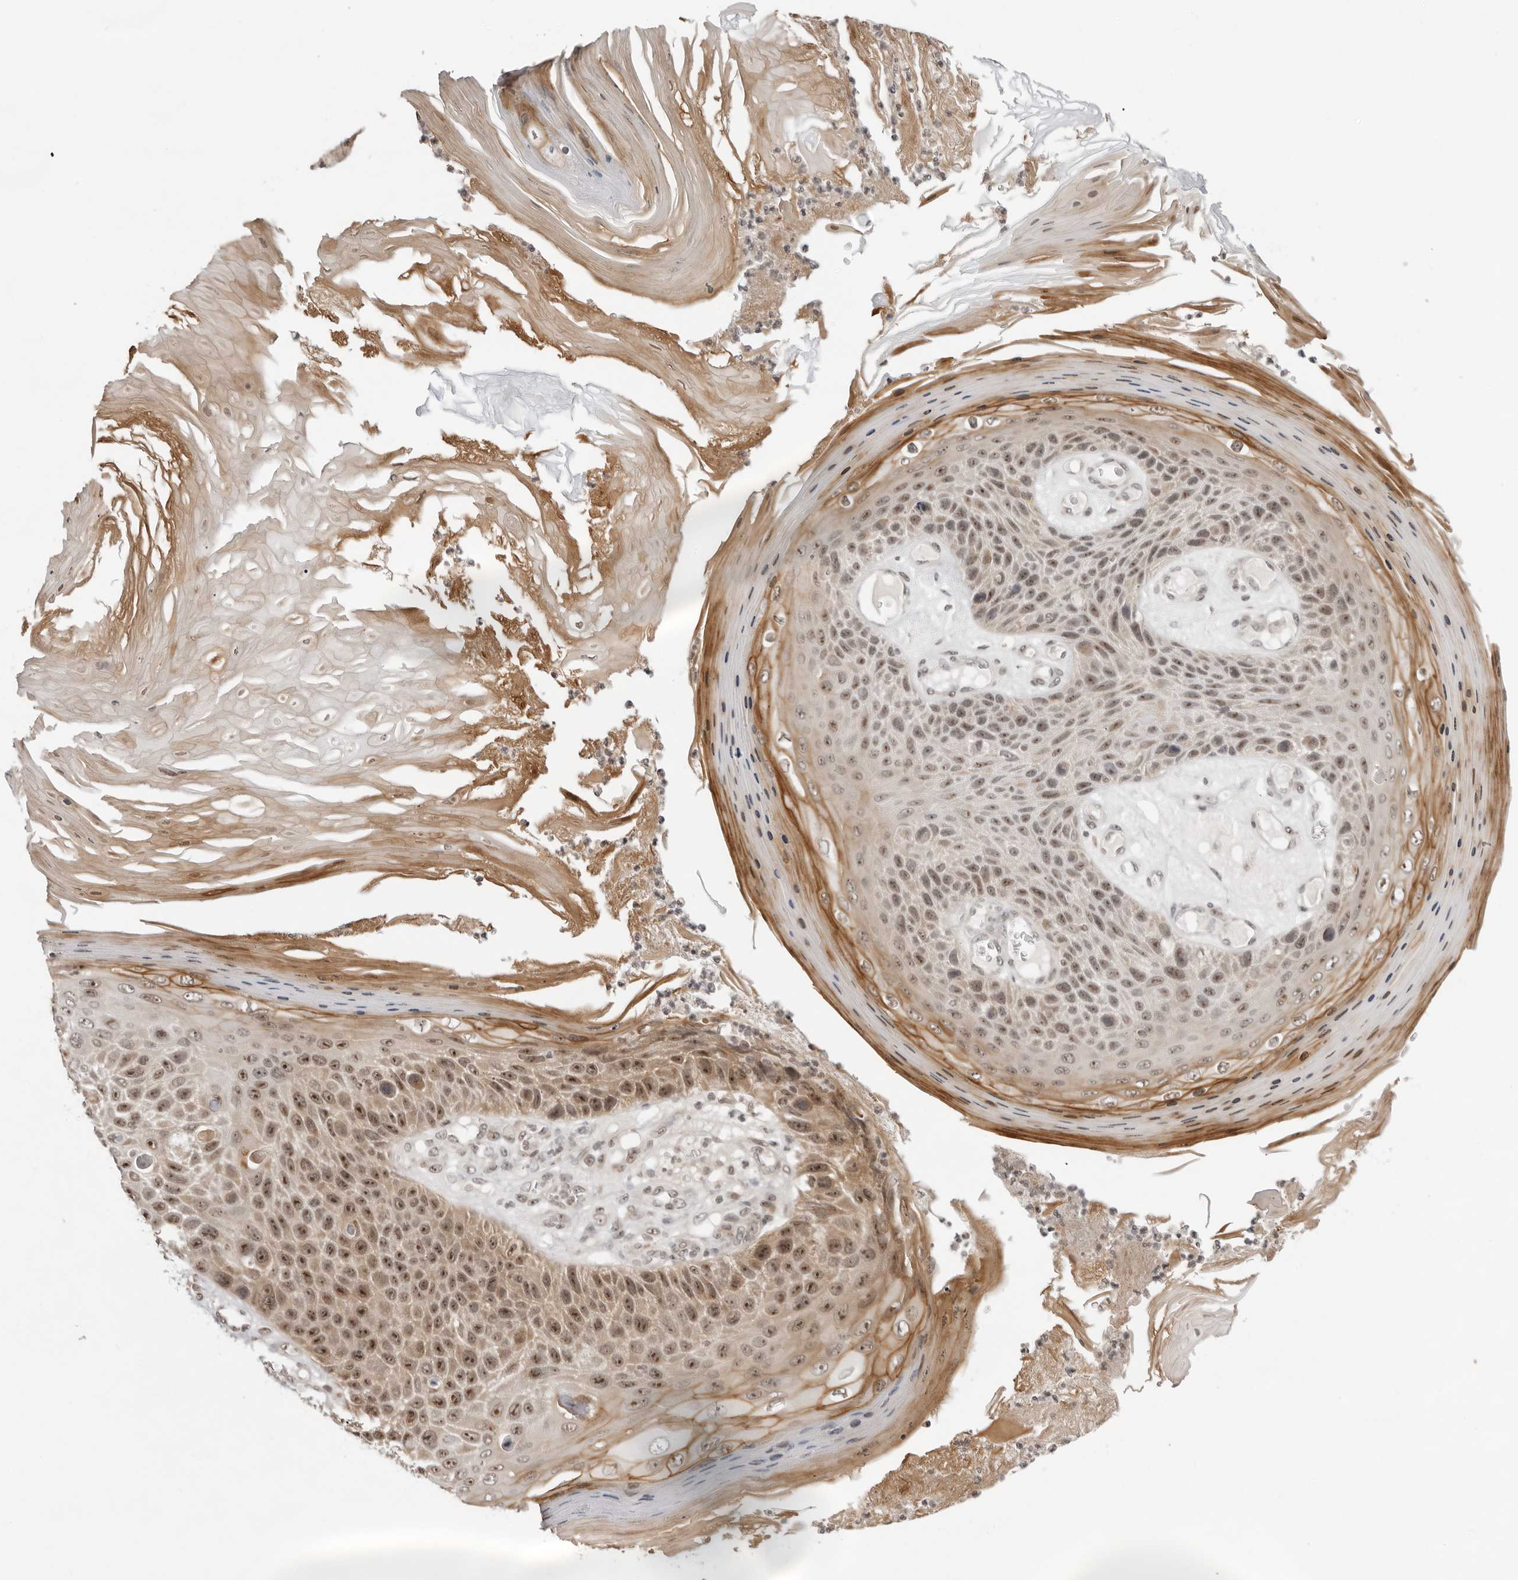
{"staining": {"intensity": "moderate", "quantity": ">75%", "location": "cytoplasmic/membranous,nuclear"}, "tissue": "skin cancer", "cell_type": "Tumor cells", "image_type": "cancer", "snomed": [{"axis": "morphology", "description": "Squamous cell carcinoma, NOS"}, {"axis": "topography", "description": "Skin"}], "caption": "Skin squamous cell carcinoma tissue displays moderate cytoplasmic/membranous and nuclear staining in about >75% of tumor cells (Brightfield microscopy of DAB IHC at high magnification).", "gene": "EXOSC10", "patient": {"sex": "female", "age": 88}}